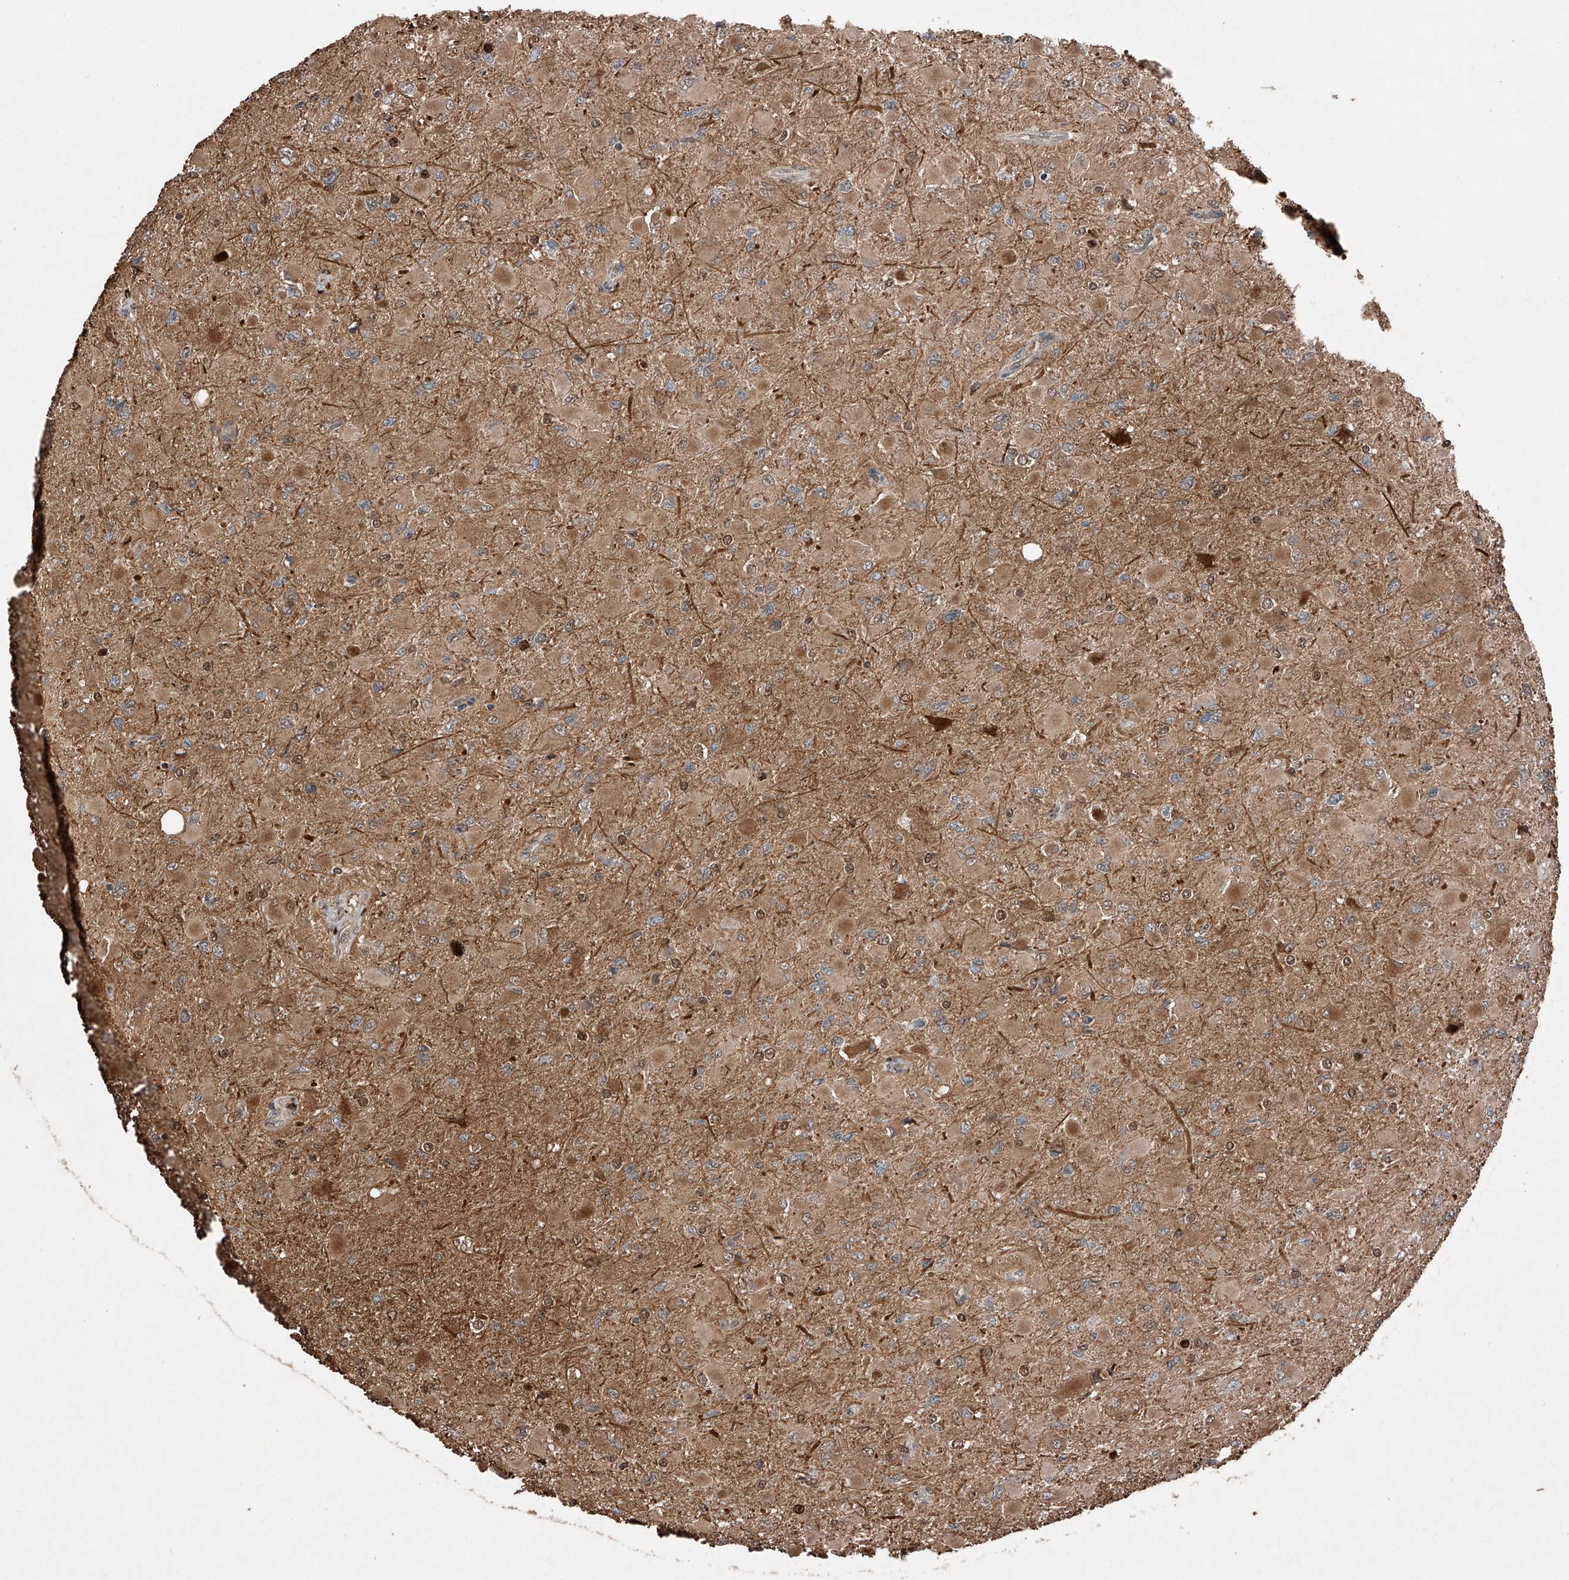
{"staining": {"intensity": "weak", "quantity": "25%-75%", "location": "cytoplasmic/membranous"}, "tissue": "glioma", "cell_type": "Tumor cells", "image_type": "cancer", "snomed": [{"axis": "morphology", "description": "Glioma, malignant, High grade"}, {"axis": "topography", "description": "Cerebral cortex"}], "caption": "Malignant glioma (high-grade) stained with immunohistochemistry shows weak cytoplasmic/membranous expression in about 25%-75% of tumor cells.", "gene": "RMND1", "patient": {"sex": "female", "age": 36}}